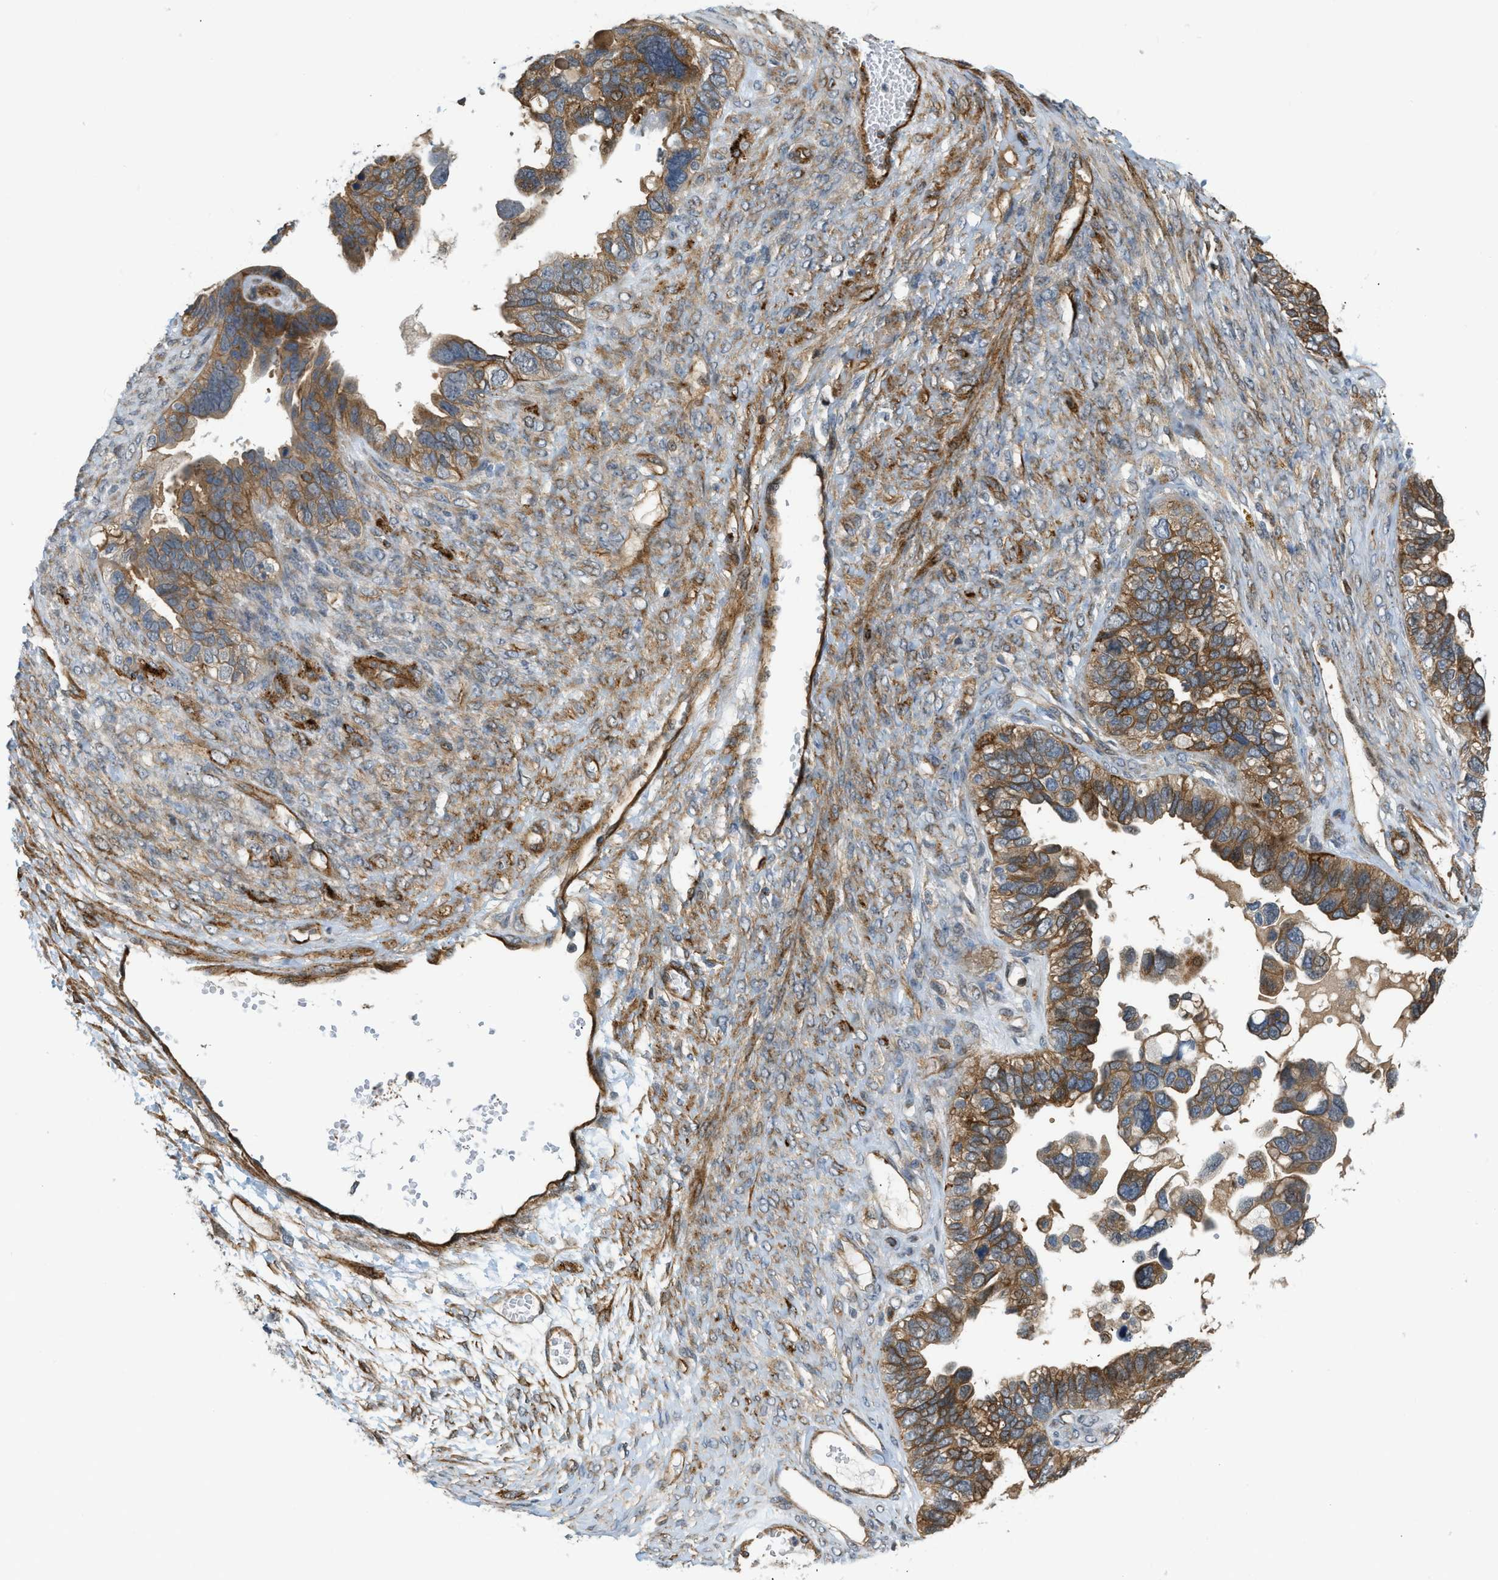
{"staining": {"intensity": "strong", "quantity": ">75%", "location": "cytoplasmic/membranous"}, "tissue": "ovarian cancer", "cell_type": "Tumor cells", "image_type": "cancer", "snomed": [{"axis": "morphology", "description": "Cystadenocarcinoma, serous, NOS"}, {"axis": "topography", "description": "Ovary"}], "caption": "Immunohistochemical staining of human ovarian cancer (serous cystadenocarcinoma) exhibits high levels of strong cytoplasmic/membranous expression in approximately >75% of tumor cells. Using DAB (brown) and hematoxylin (blue) stains, captured at high magnification using brightfield microscopy.", "gene": "KIAA1671", "patient": {"sex": "female", "age": 79}}